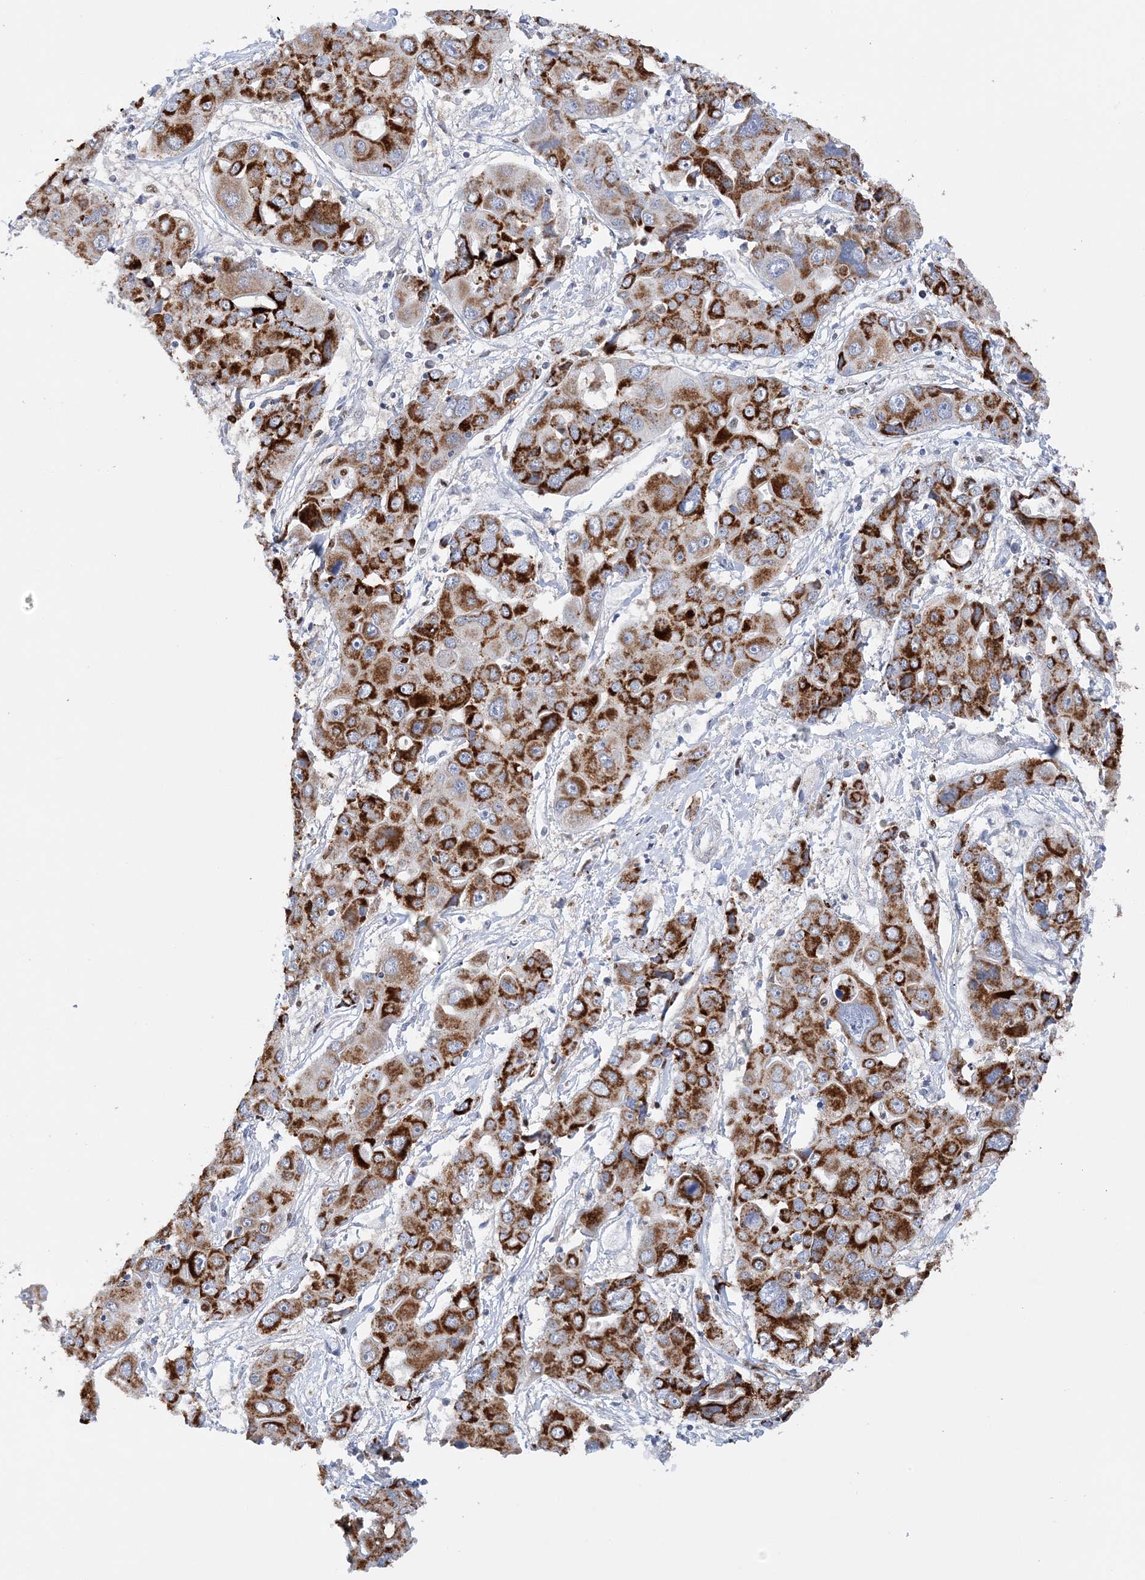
{"staining": {"intensity": "strong", "quantity": ">75%", "location": "cytoplasmic/membranous"}, "tissue": "liver cancer", "cell_type": "Tumor cells", "image_type": "cancer", "snomed": [{"axis": "morphology", "description": "Cholangiocarcinoma"}, {"axis": "topography", "description": "Liver"}], "caption": "Strong cytoplasmic/membranous expression for a protein is present in about >75% of tumor cells of cholangiocarcinoma (liver) using immunohistochemistry.", "gene": "NIT2", "patient": {"sex": "male", "age": 67}}